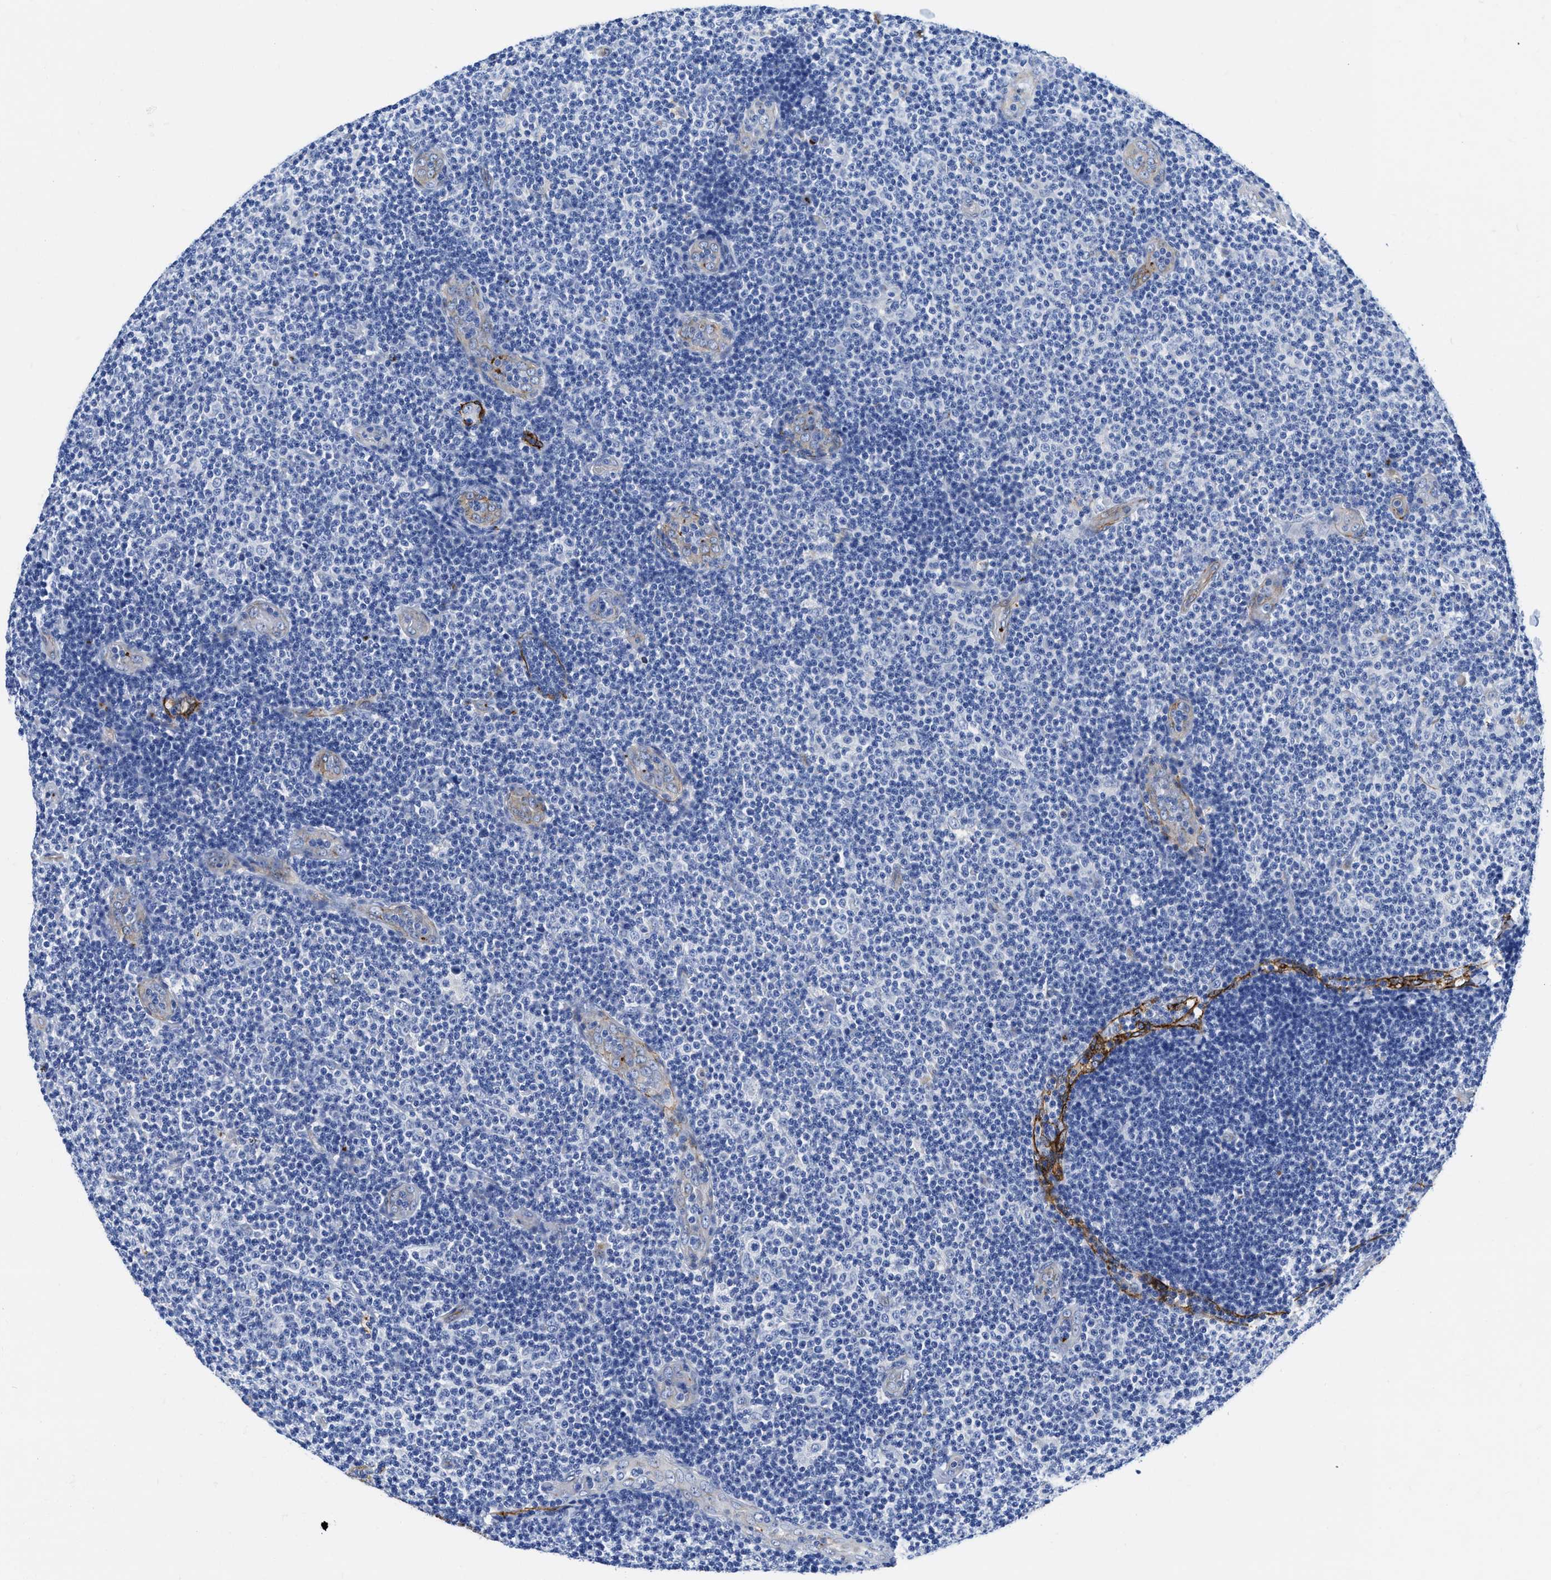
{"staining": {"intensity": "negative", "quantity": "none", "location": "none"}, "tissue": "lymphoma", "cell_type": "Tumor cells", "image_type": "cancer", "snomed": [{"axis": "morphology", "description": "Malignant lymphoma, non-Hodgkin's type, Low grade"}, {"axis": "topography", "description": "Lymph node"}], "caption": "An IHC image of lymphoma is shown. There is no staining in tumor cells of lymphoma.", "gene": "TVP23B", "patient": {"sex": "male", "age": 83}}